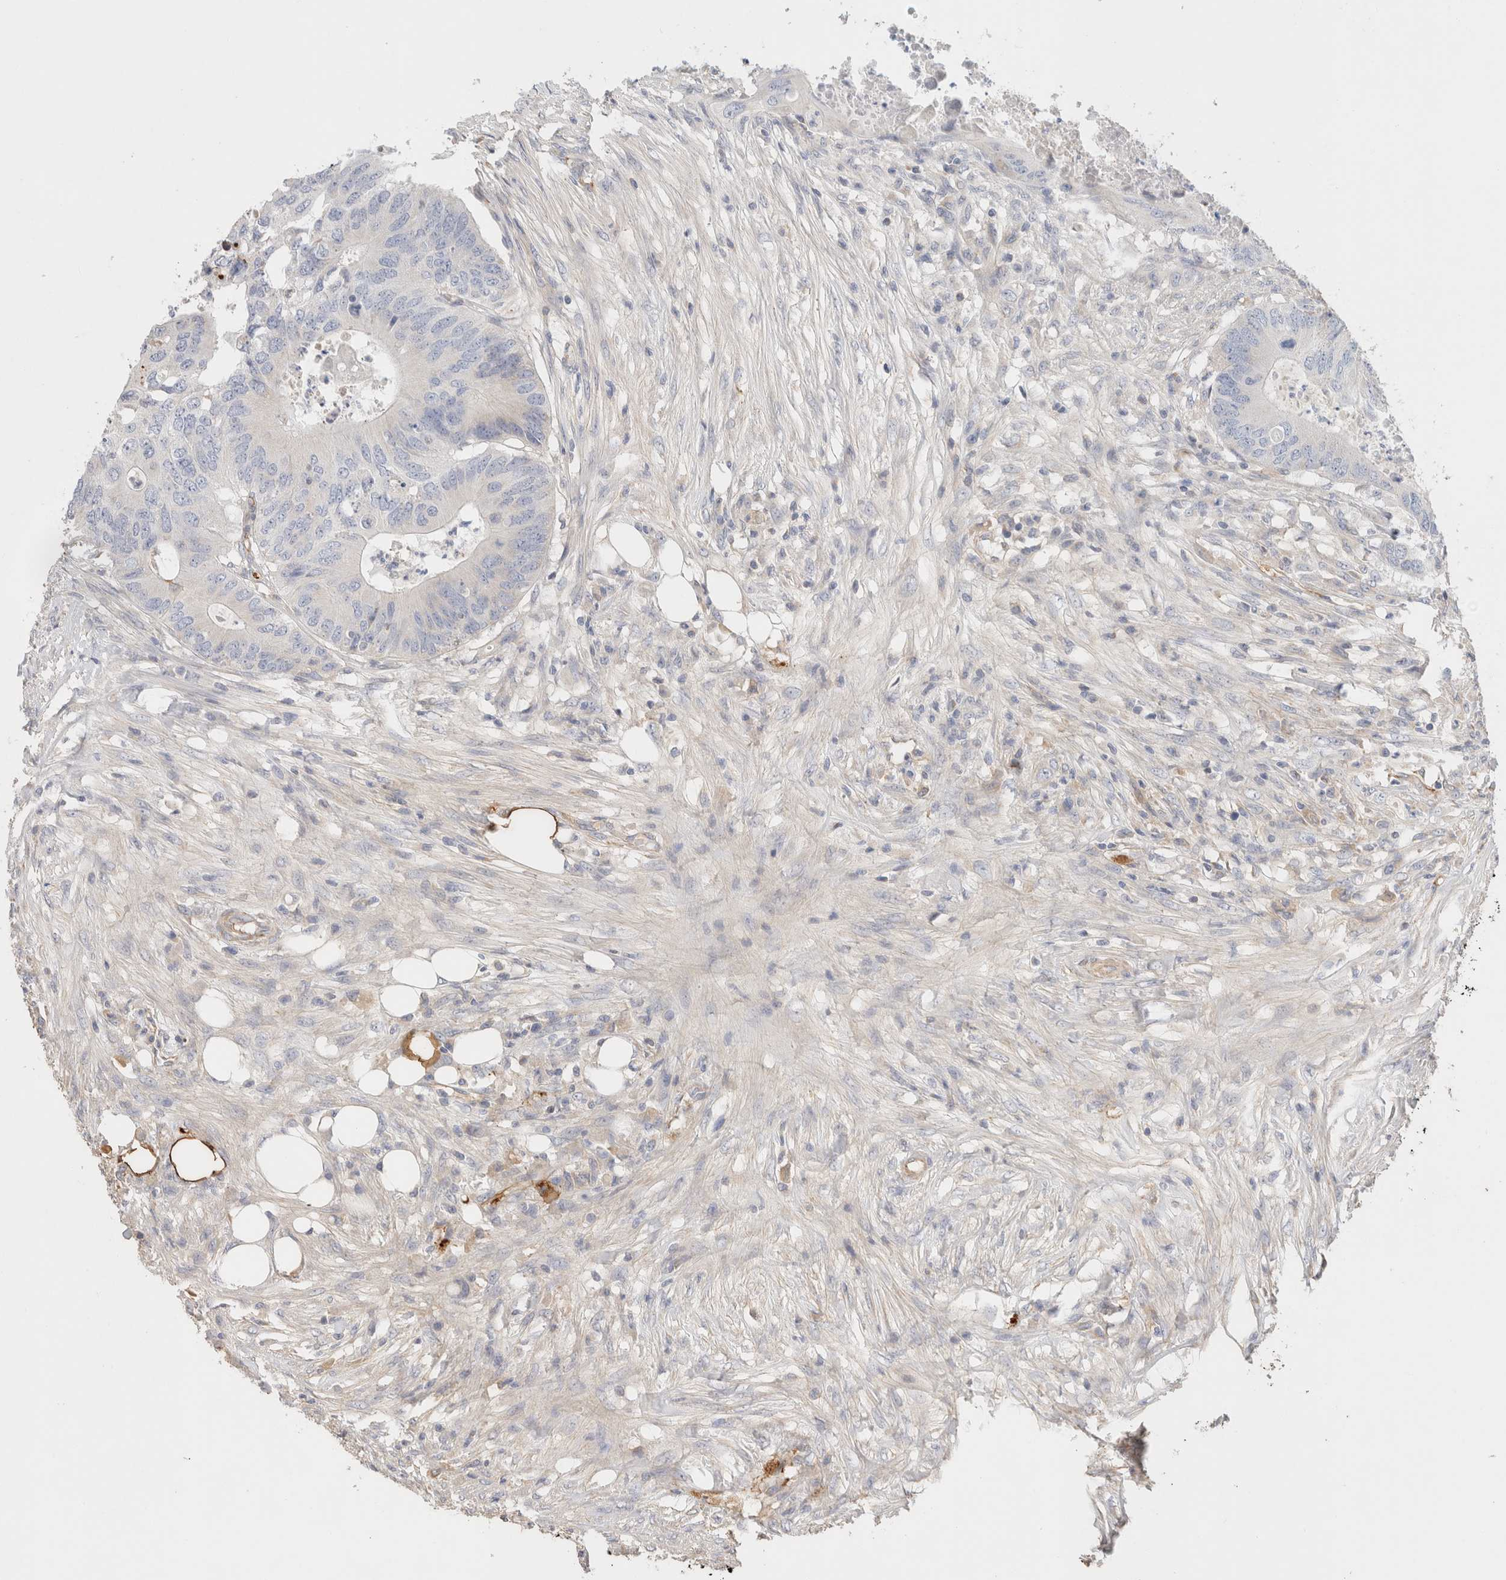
{"staining": {"intensity": "negative", "quantity": "none", "location": "none"}, "tissue": "colorectal cancer", "cell_type": "Tumor cells", "image_type": "cancer", "snomed": [{"axis": "morphology", "description": "Adenocarcinoma, NOS"}, {"axis": "topography", "description": "Colon"}], "caption": "Tumor cells show no significant protein expression in colorectal cancer (adenocarcinoma).", "gene": "PROS1", "patient": {"sex": "male", "age": 71}}